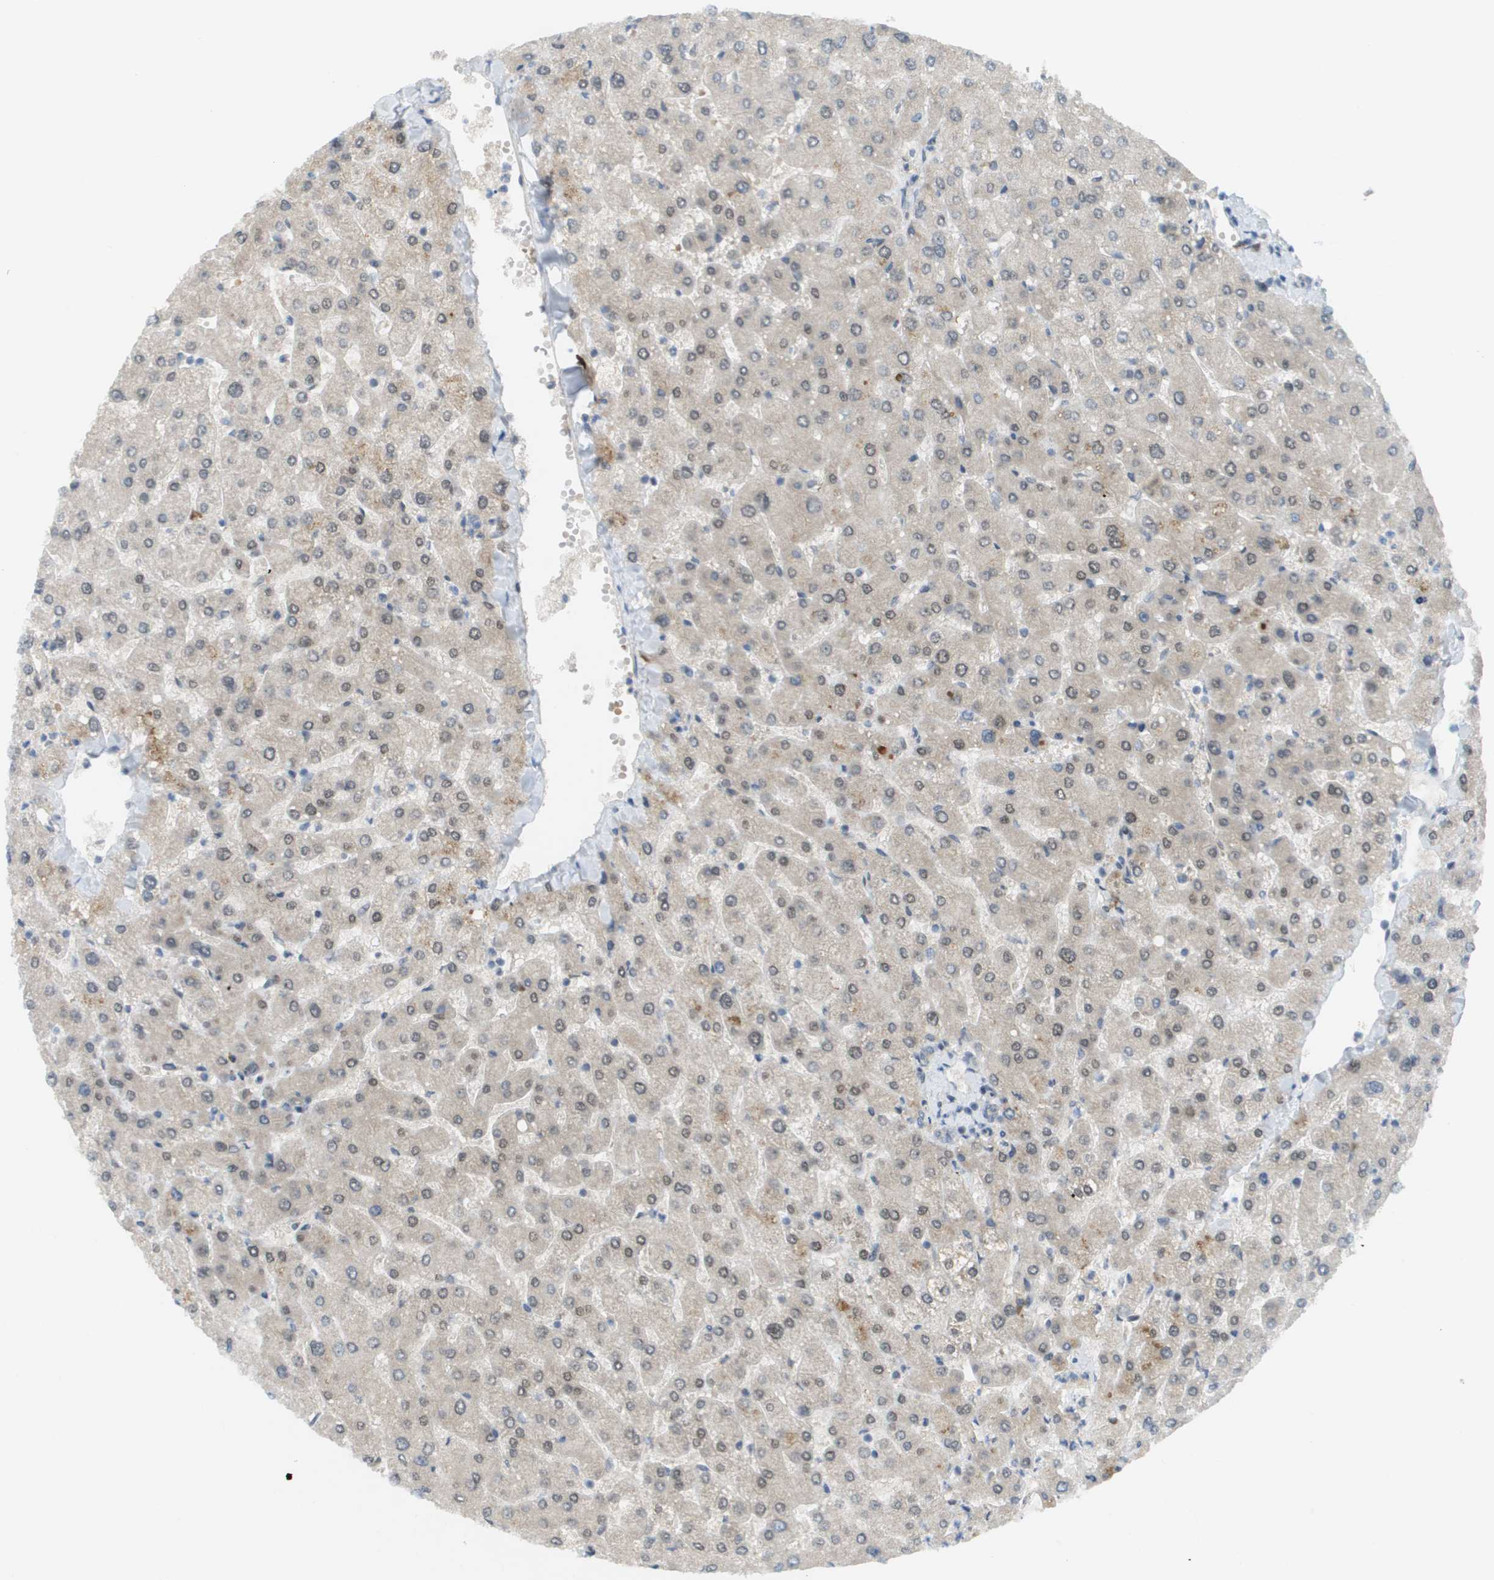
{"staining": {"intensity": "moderate", "quantity": "<25%", "location": "cytoplasmic/membranous"}, "tissue": "liver", "cell_type": "Cholangiocytes", "image_type": "normal", "snomed": [{"axis": "morphology", "description": "Normal tissue, NOS"}, {"axis": "topography", "description": "Liver"}], "caption": "Protein analysis of unremarkable liver exhibits moderate cytoplasmic/membranous staining in about <25% of cholangiocytes.", "gene": "CACNB4", "patient": {"sex": "male", "age": 55}}